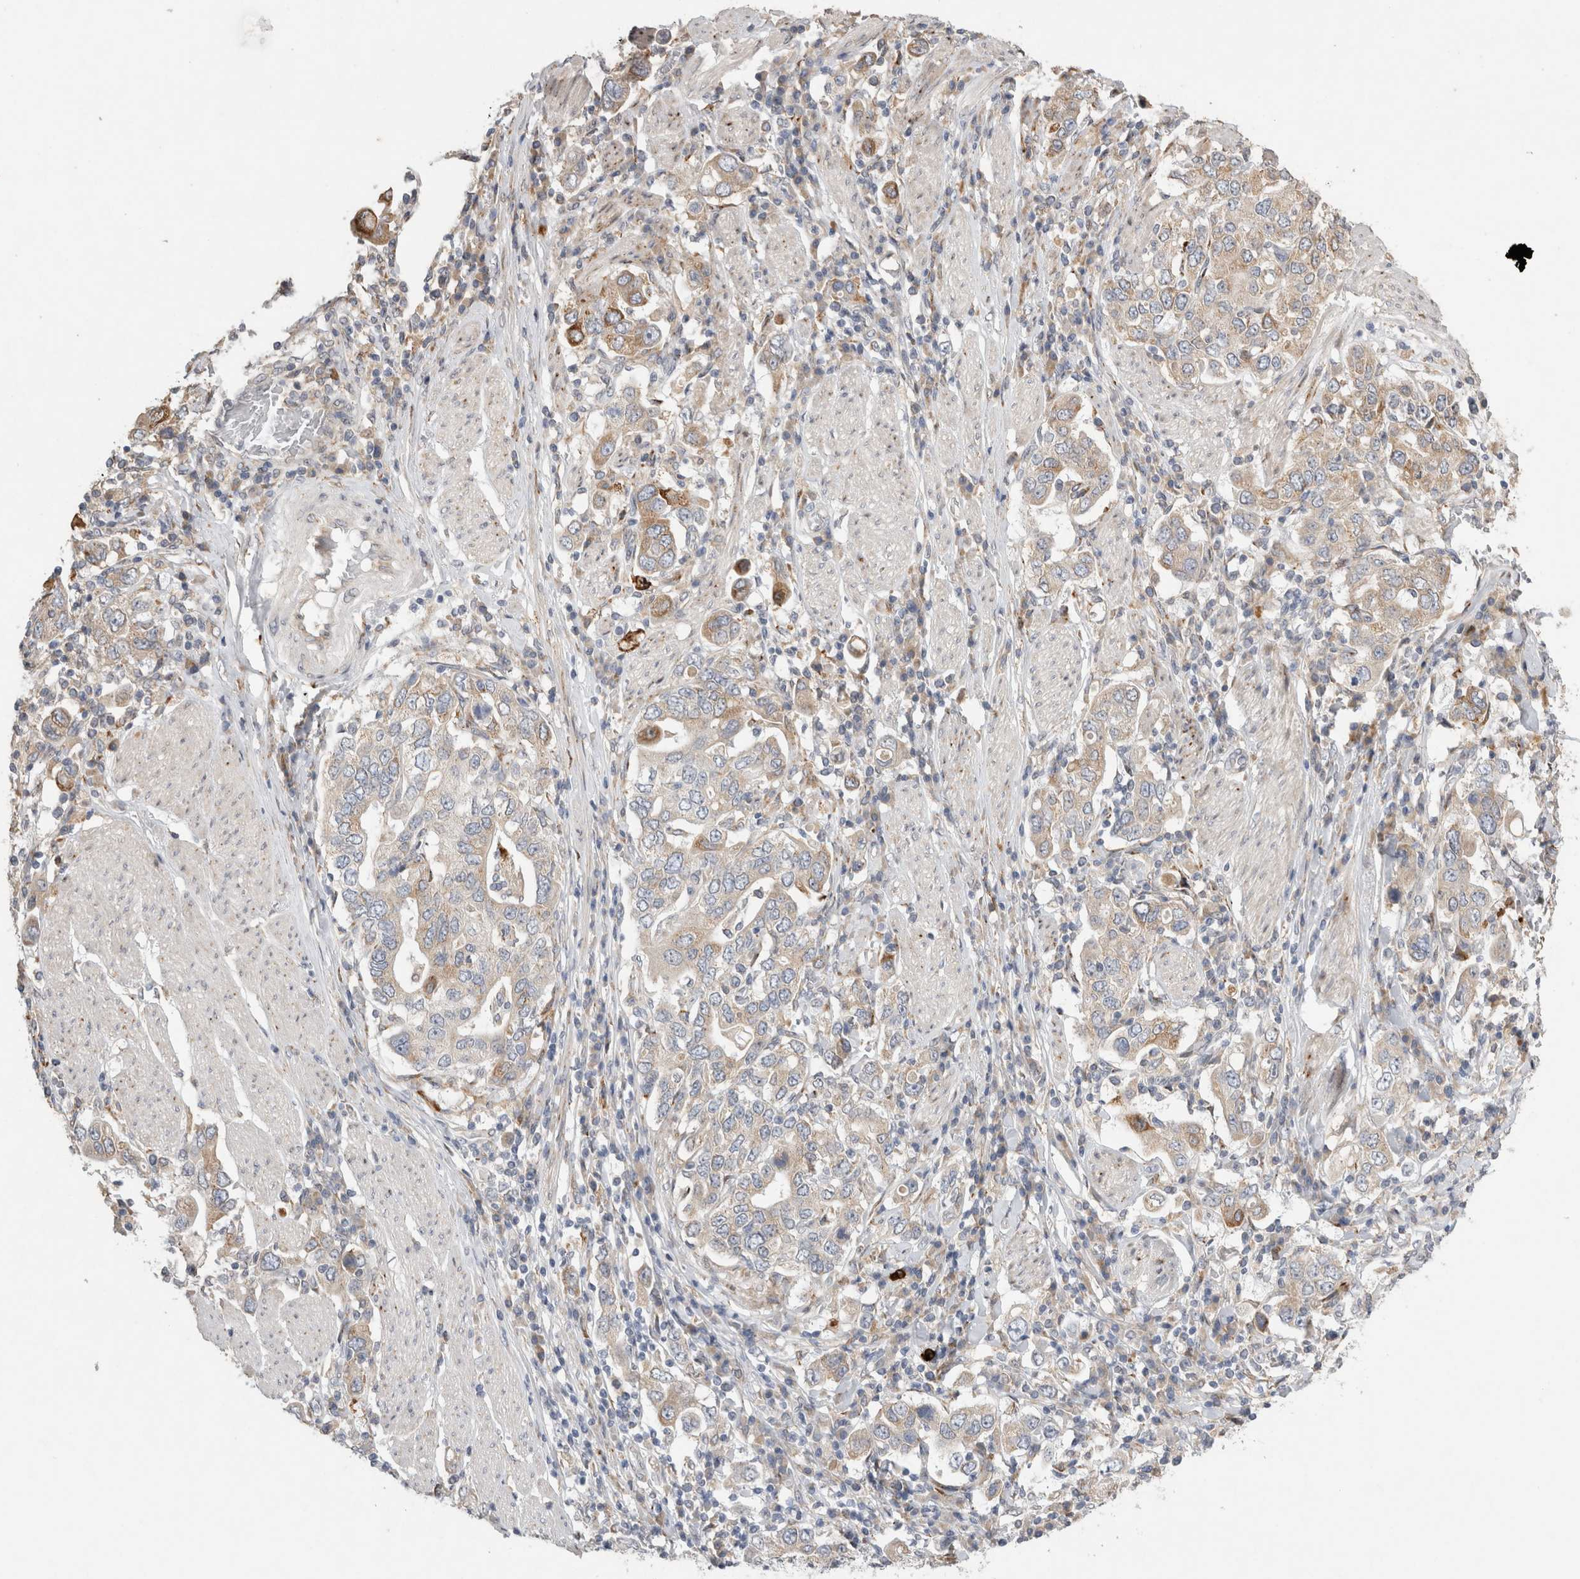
{"staining": {"intensity": "moderate", "quantity": "<25%", "location": "cytoplasmic/membranous"}, "tissue": "stomach cancer", "cell_type": "Tumor cells", "image_type": "cancer", "snomed": [{"axis": "morphology", "description": "Adenocarcinoma, NOS"}, {"axis": "topography", "description": "Stomach, upper"}], "caption": "High-magnification brightfield microscopy of stomach cancer (adenocarcinoma) stained with DAB (brown) and counterstained with hematoxylin (blue). tumor cells exhibit moderate cytoplasmic/membranous staining is seen in about<25% of cells.", "gene": "TRMT9B", "patient": {"sex": "male", "age": 62}}